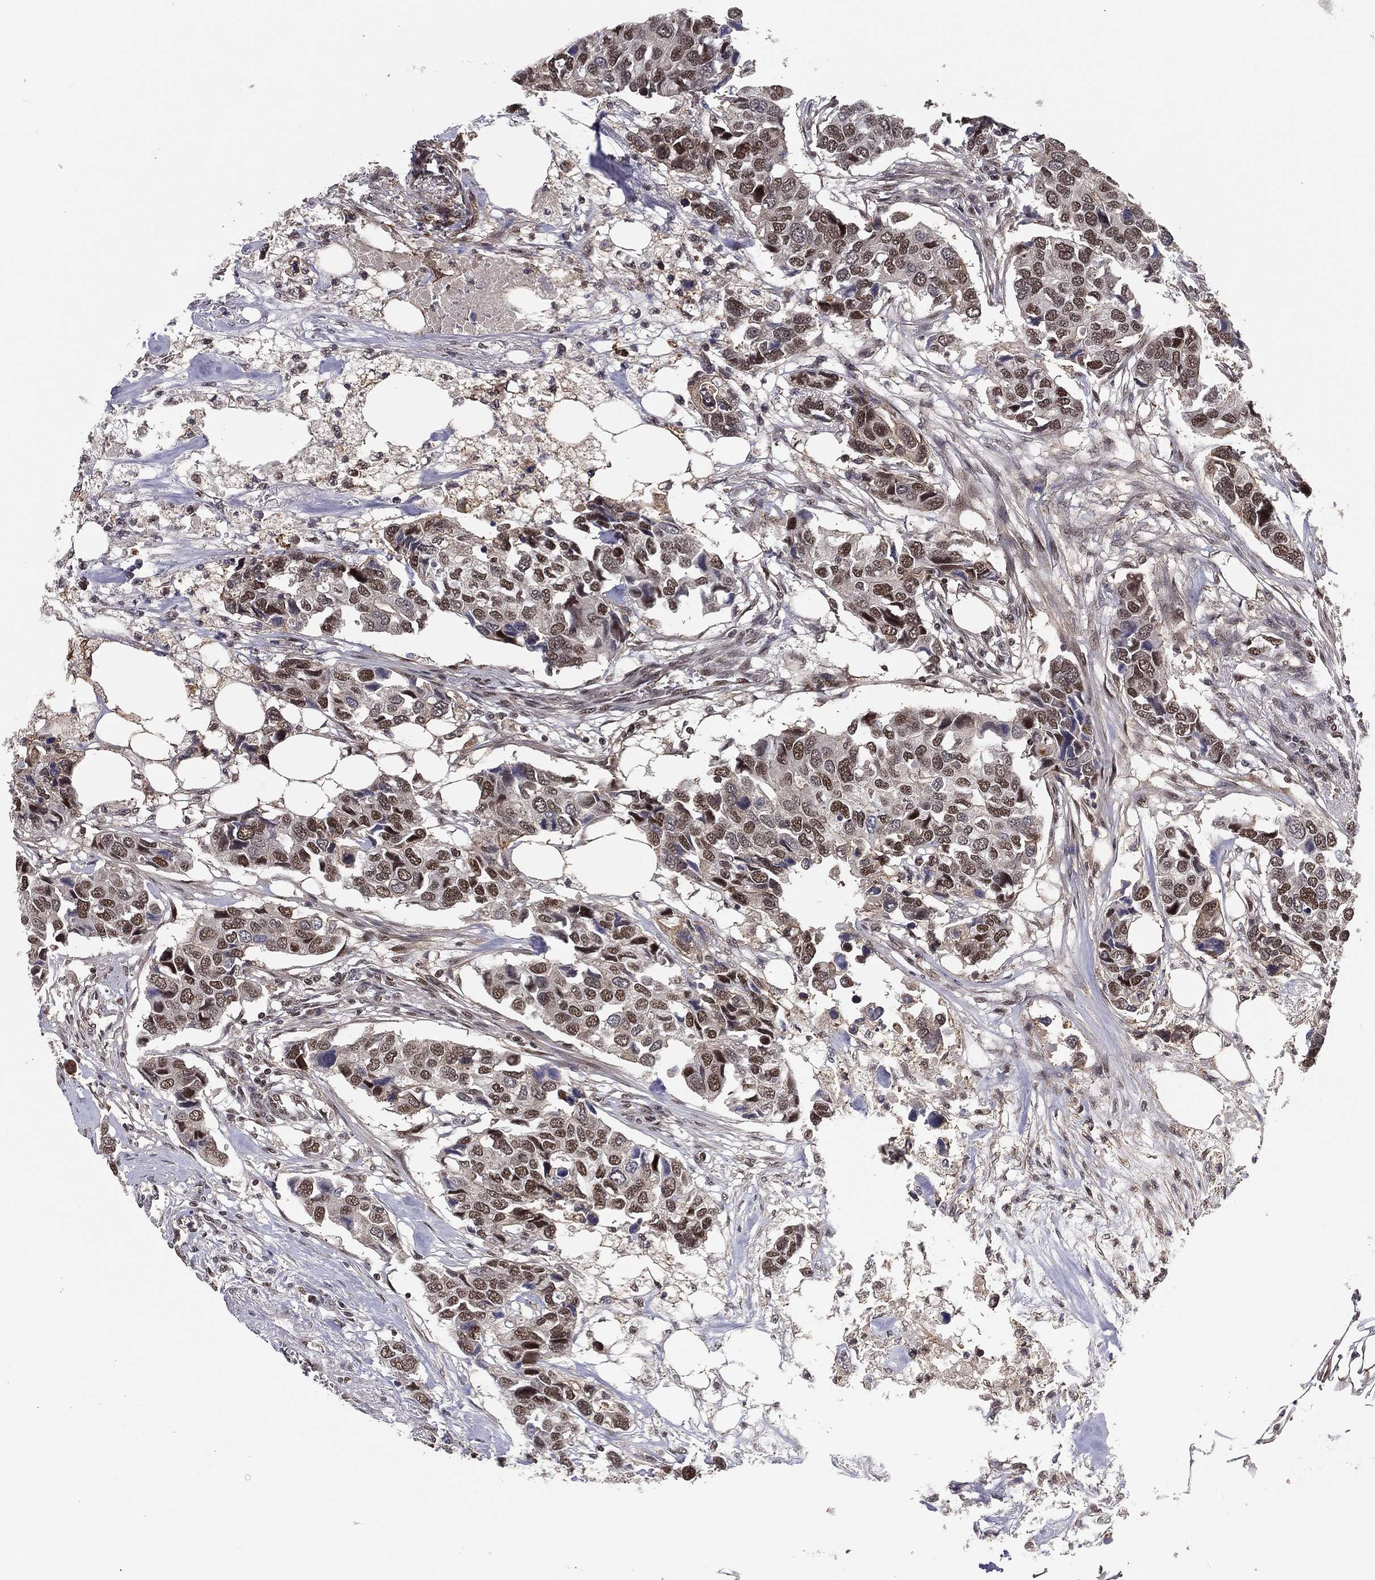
{"staining": {"intensity": "strong", "quantity": "25%-75%", "location": "nuclear"}, "tissue": "breast cancer", "cell_type": "Tumor cells", "image_type": "cancer", "snomed": [{"axis": "morphology", "description": "Duct carcinoma"}, {"axis": "topography", "description": "Breast"}], "caption": "Tumor cells show strong nuclear positivity in about 25%-75% of cells in breast infiltrating ductal carcinoma.", "gene": "GPALPP1", "patient": {"sex": "female", "age": 83}}